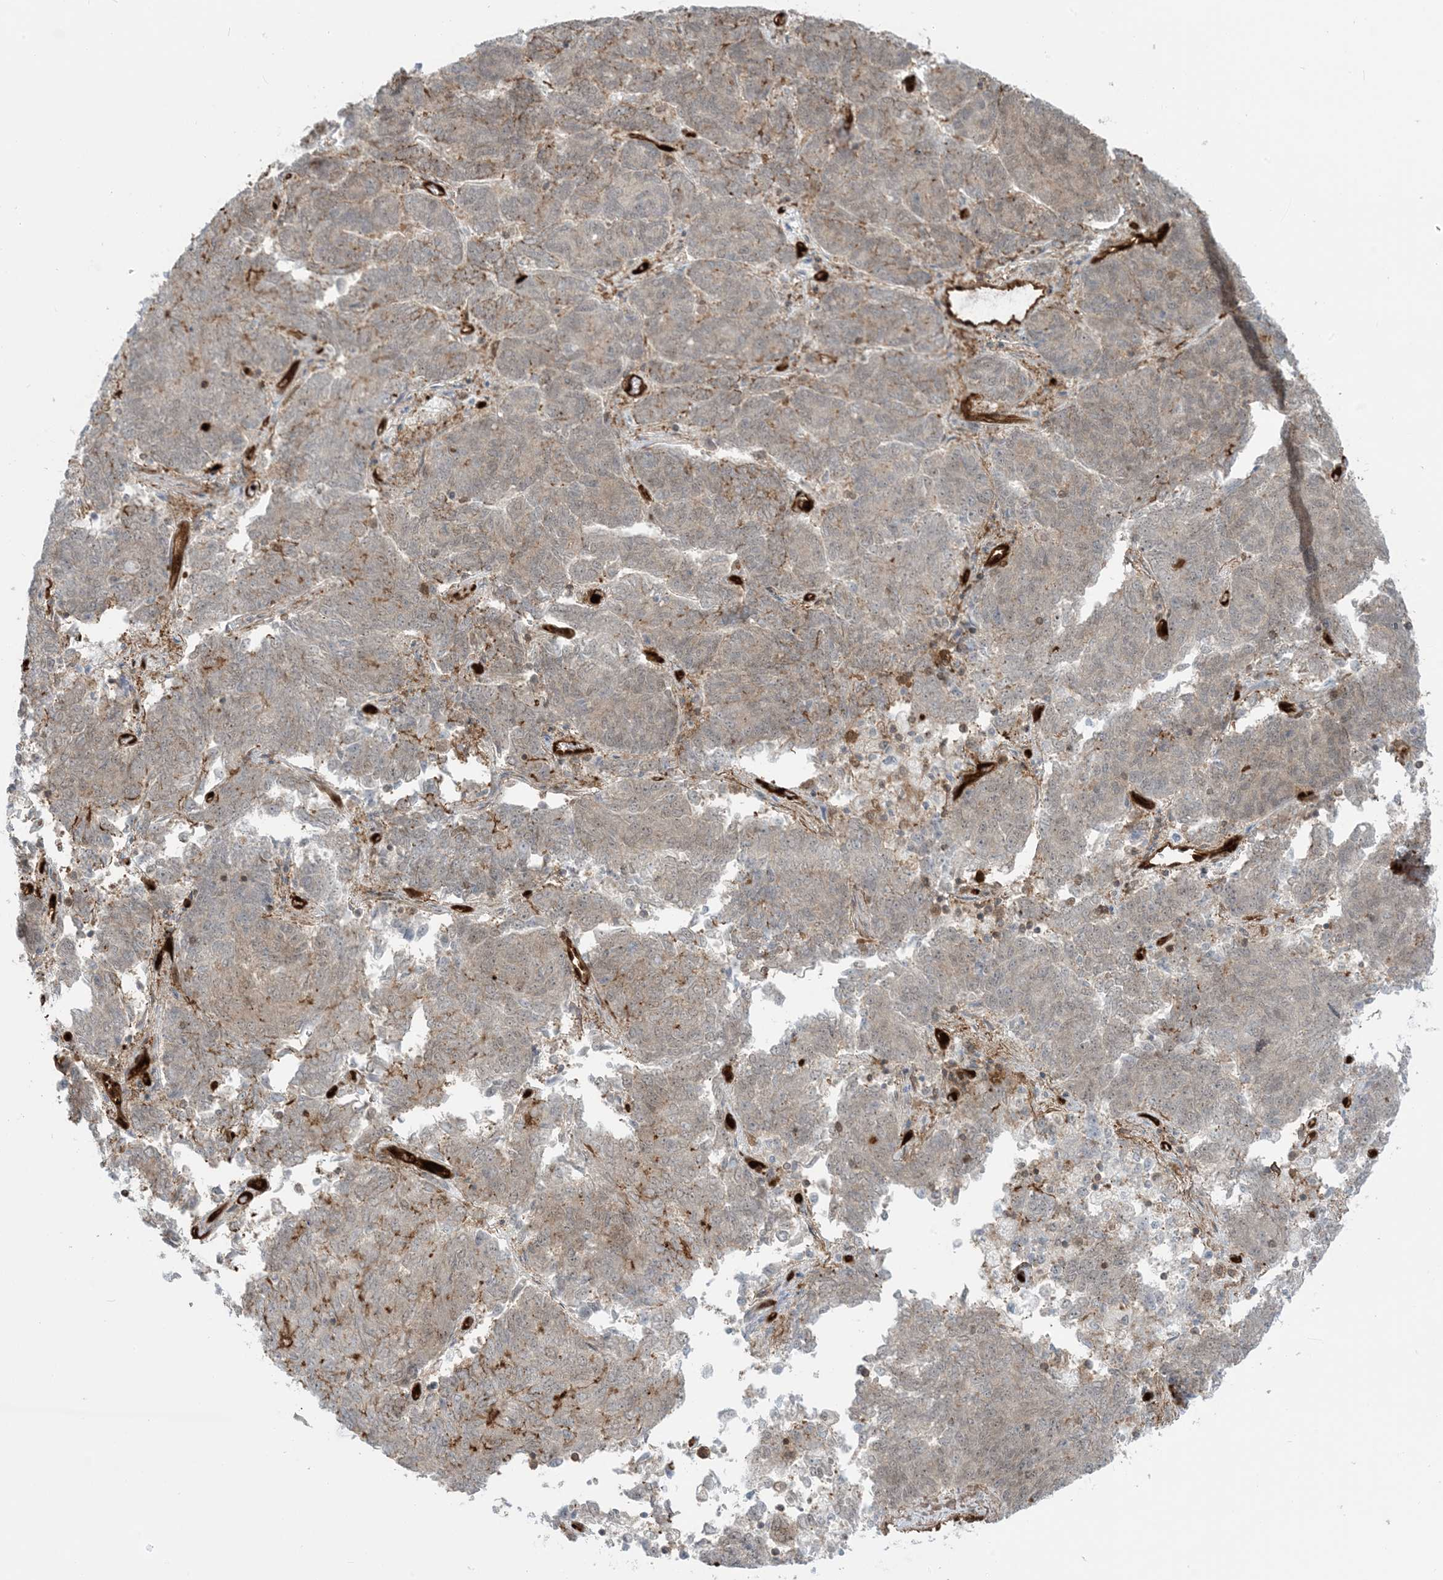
{"staining": {"intensity": "negative", "quantity": "none", "location": "none"}, "tissue": "endometrial cancer", "cell_type": "Tumor cells", "image_type": "cancer", "snomed": [{"axis": "morphology", "description": "Adenocarcinoma, NOS"}, {"axis": "topography", "description": "Endometrium"}], "caption": "An image of human endometrial cancer (adenocarcinoma) is negative for staining in tumor cells.", "gene": "PPM1F", "patient": {"sex": "female", "age": 80}}